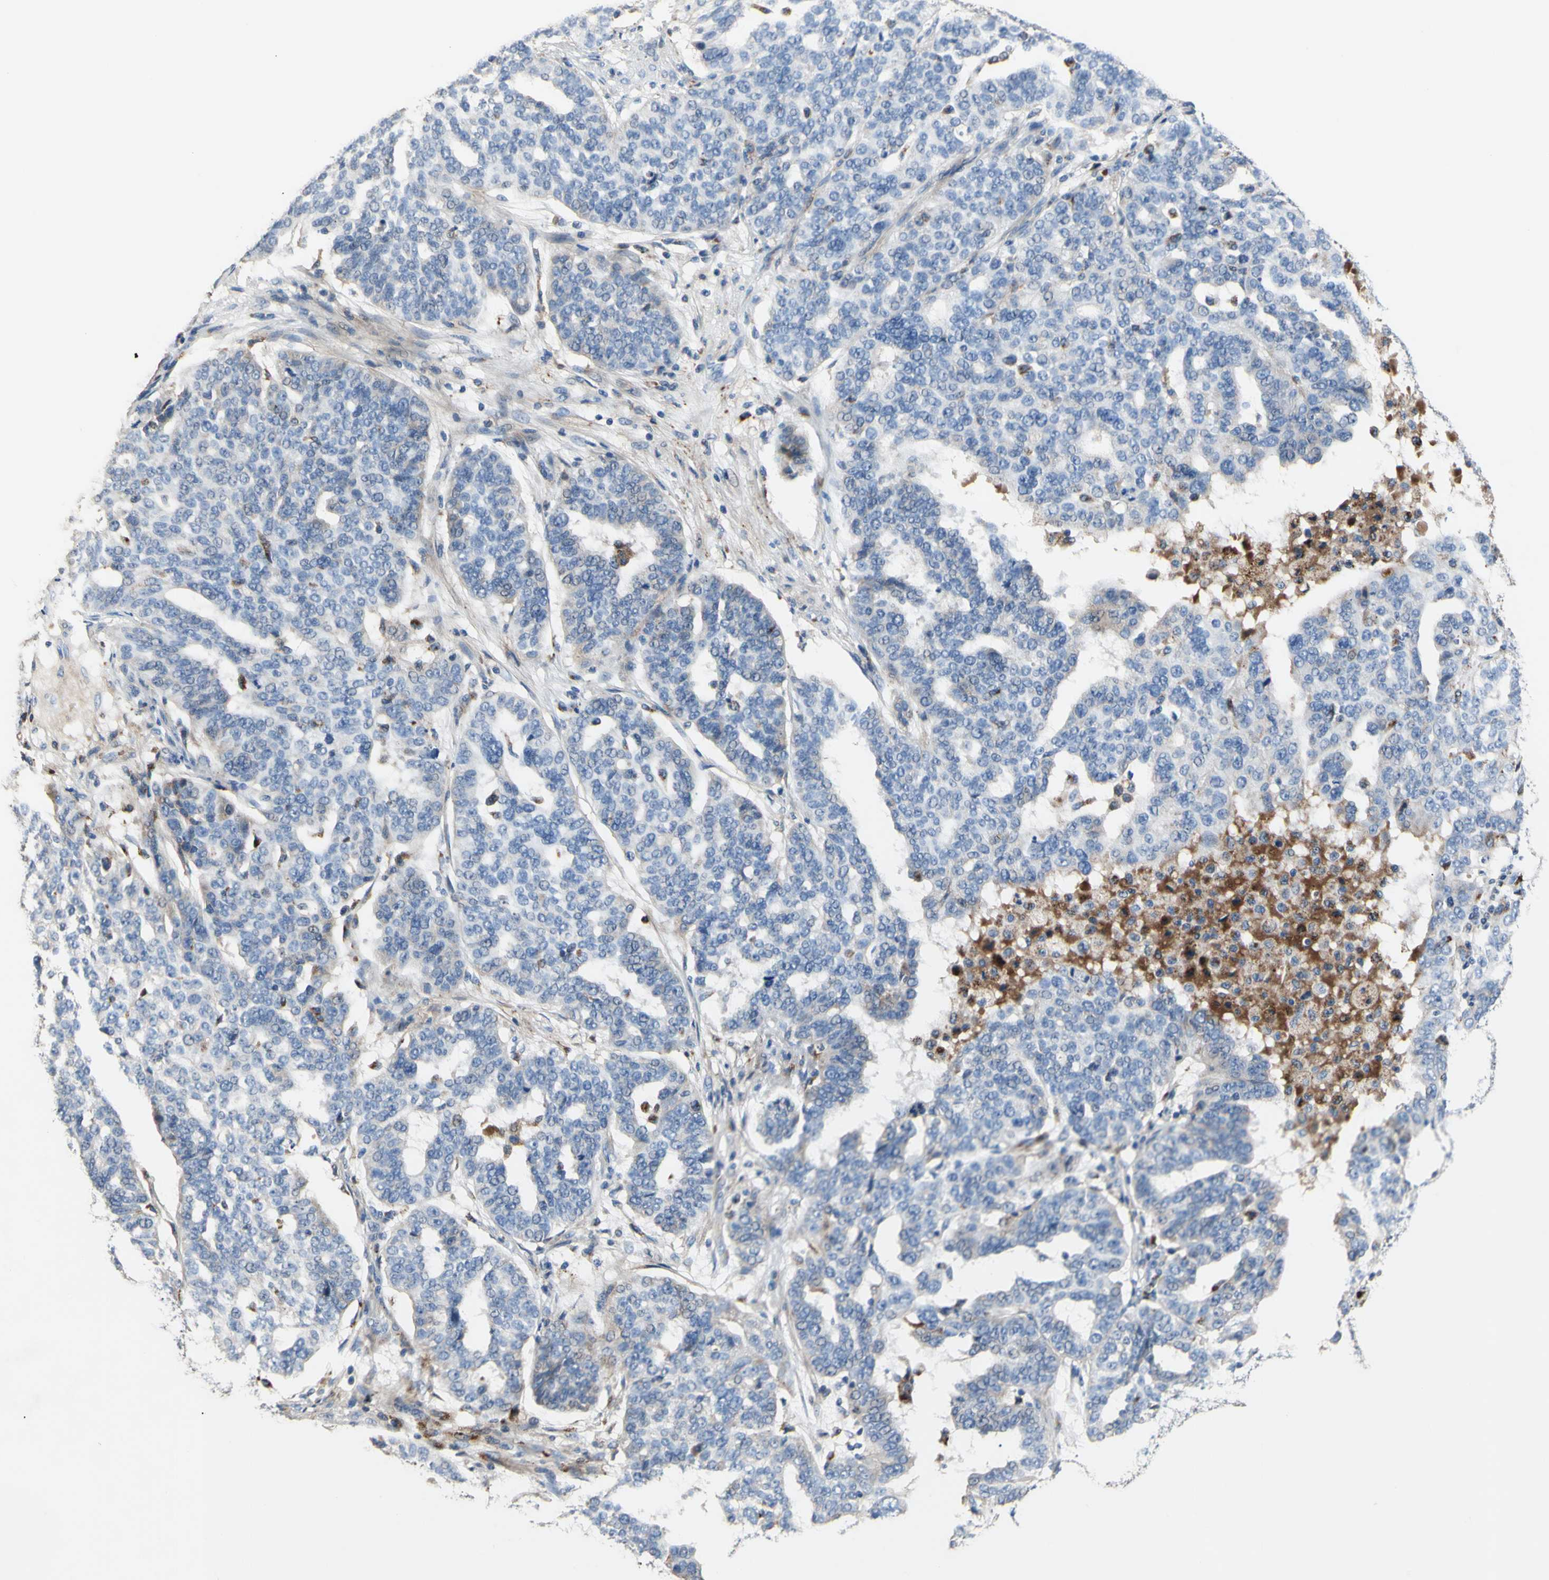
{"staining": {"intensity": "strong", "quantity": "<25%", "location": "cytoplasmic/membranous"}, "tissue": "ovarian cancer", "cell_type": "Tumor cells", "image_type": "cancer", "snomed": [{"axis": "morphology", "description": "Cystadenocarcinoma, serous, NOS"}, {"axis": "topography", "description": "Ovary"}], "caption": "DAB (3,3'-diaminobenzidine) immunohistochemical staining of human ovarian serous cystadenocarcinoma shows strong cytoplasmic/membranous protein staining in approximately <25% of tumor cells.", "gene": "CDON", "patient": {"sex": "female", "age": 59}}